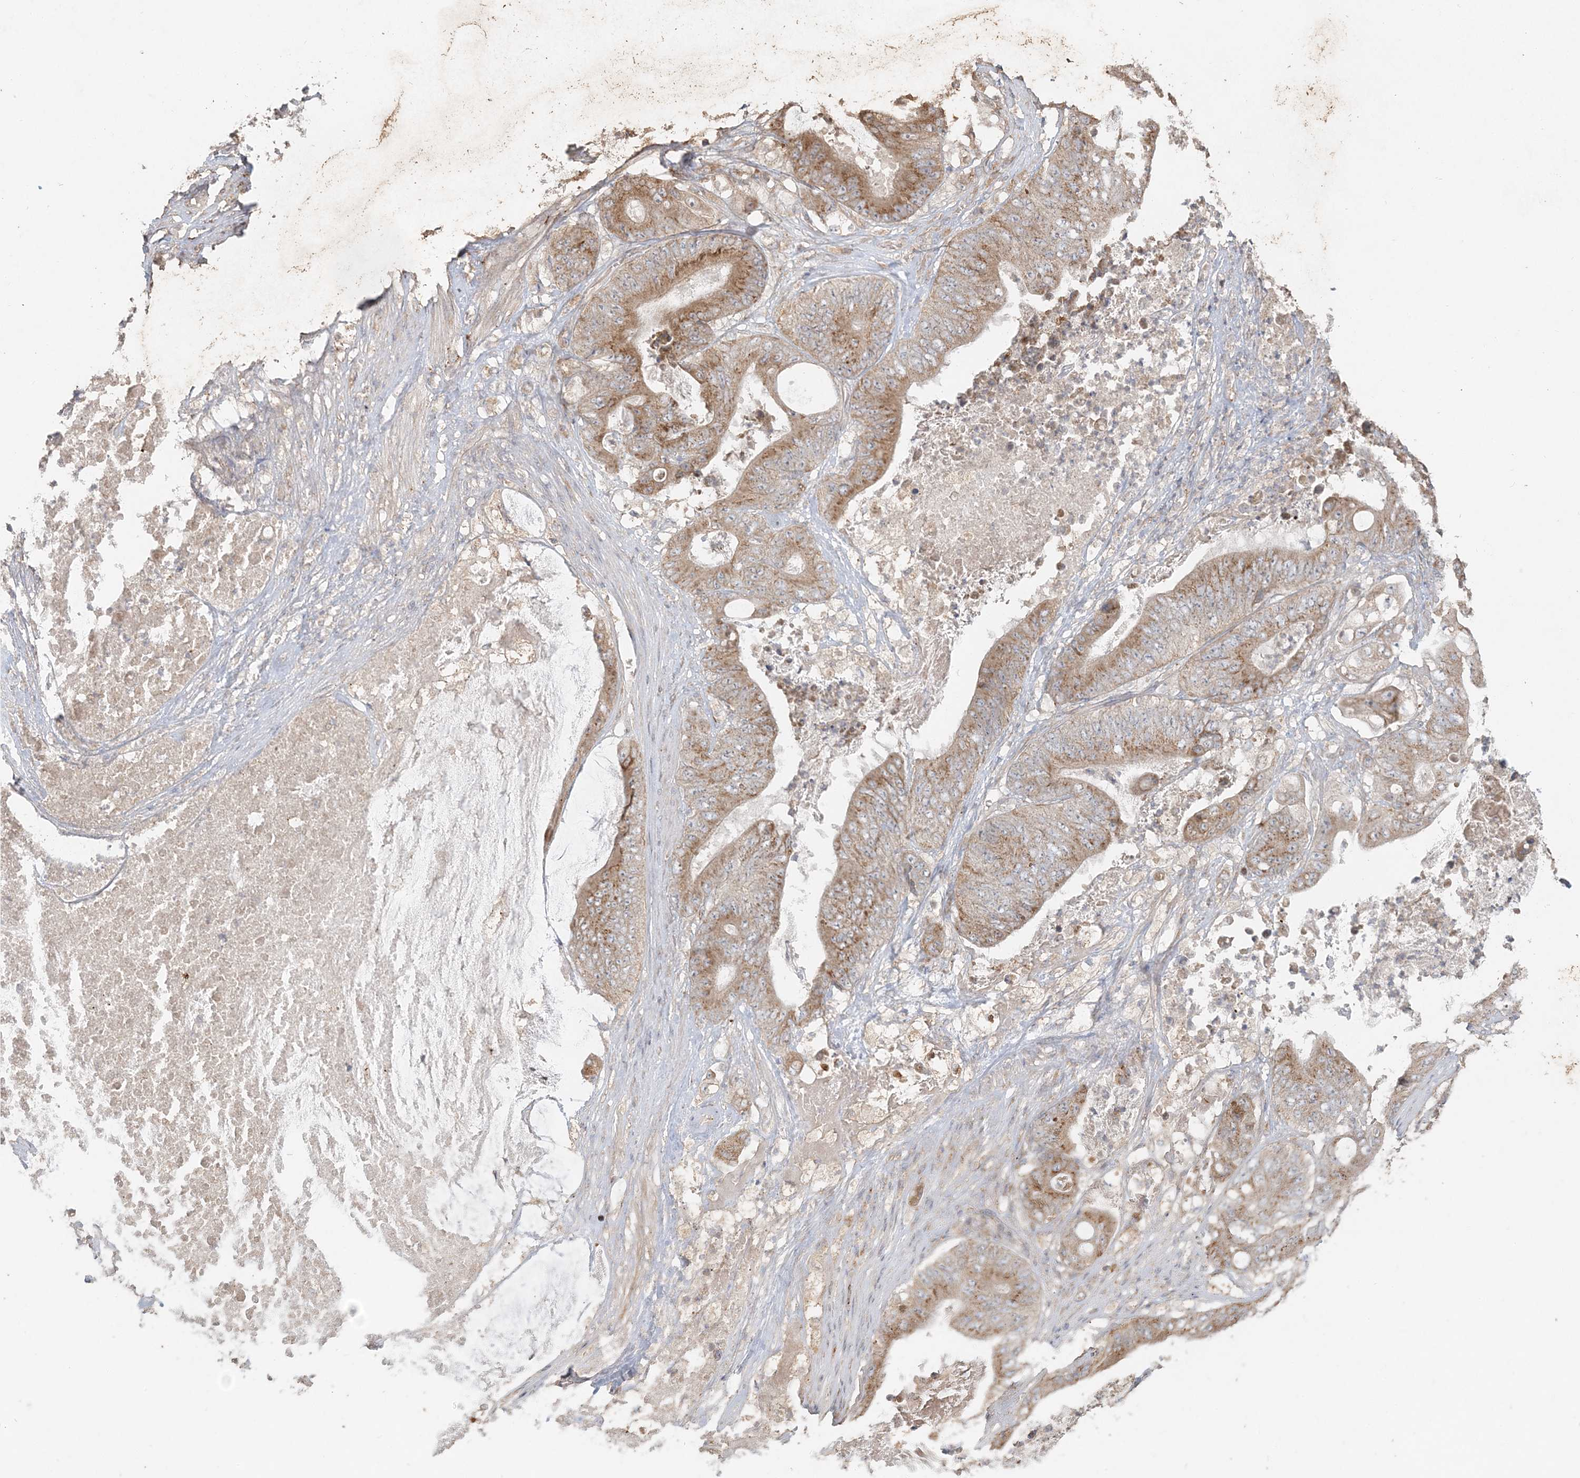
{"staining": {"intensity": "moderate", "quantity": ">75%", "location": "cytoplasmic/membranous"}, "tissue": "stomach cancer", "cell_type": "Tumor cells", "image_type": "cancer", "snomed": [{"axis": "morphology", "description": "Adenocarcinoma, NOS"}, {"axis": "topography", "description": "Stomach"}], "caption": "Tumor cells display medium levels of moderate cytoplasmic/membranous positivity in about >75% of cells in stomach cancer (adenocarcinoma).", "gene": "RAB14", "patient": {"sex": "female", "age": 73}}